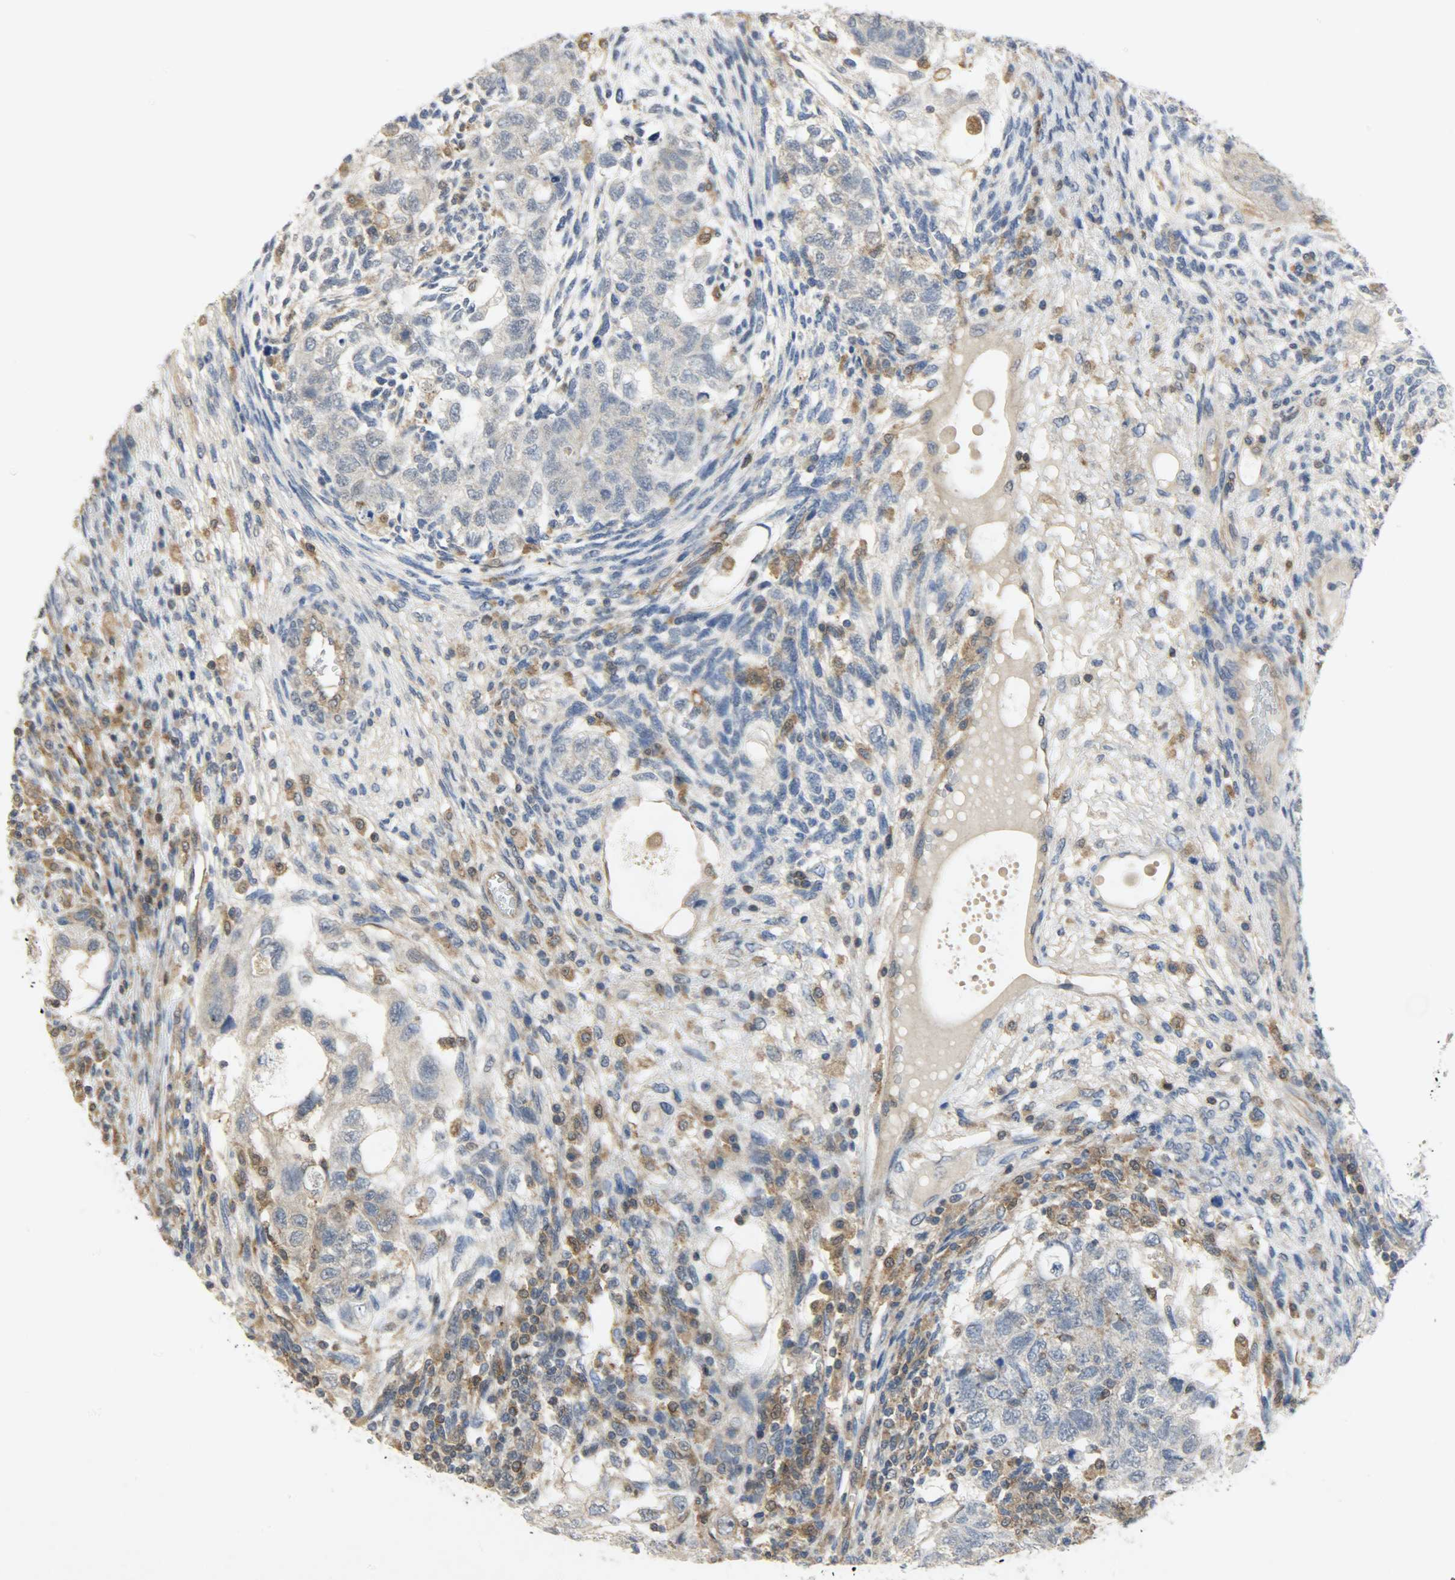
{"staining": {"intensity": "weak", "quantity": "25%-75%", "location": "cytoplasmic/membranous"}, "tissue": "testis cancer", "cell_type": "Tumor cells", "image_type": "cancer", "snomed": [{"axis": "morphology", "description": "Normal tissue, NOS"}, {"axis": "morphology", "description": "Carcinoma, Embryonal, NOS"}, {"axis": "topography", "description": "Testis"}], "caption": "High-magnification brightfield microscopy of testis cancer (embryonal carcinoma) stained with DAB (brown) and counterstained with hematoxylin (blue). tumor cells exhibit weak cytoplasmic/membranous expression is seen in about25%-75% of cells.", "gene": "TRIM21", "patient": {"sex": "male", "age": 36}}